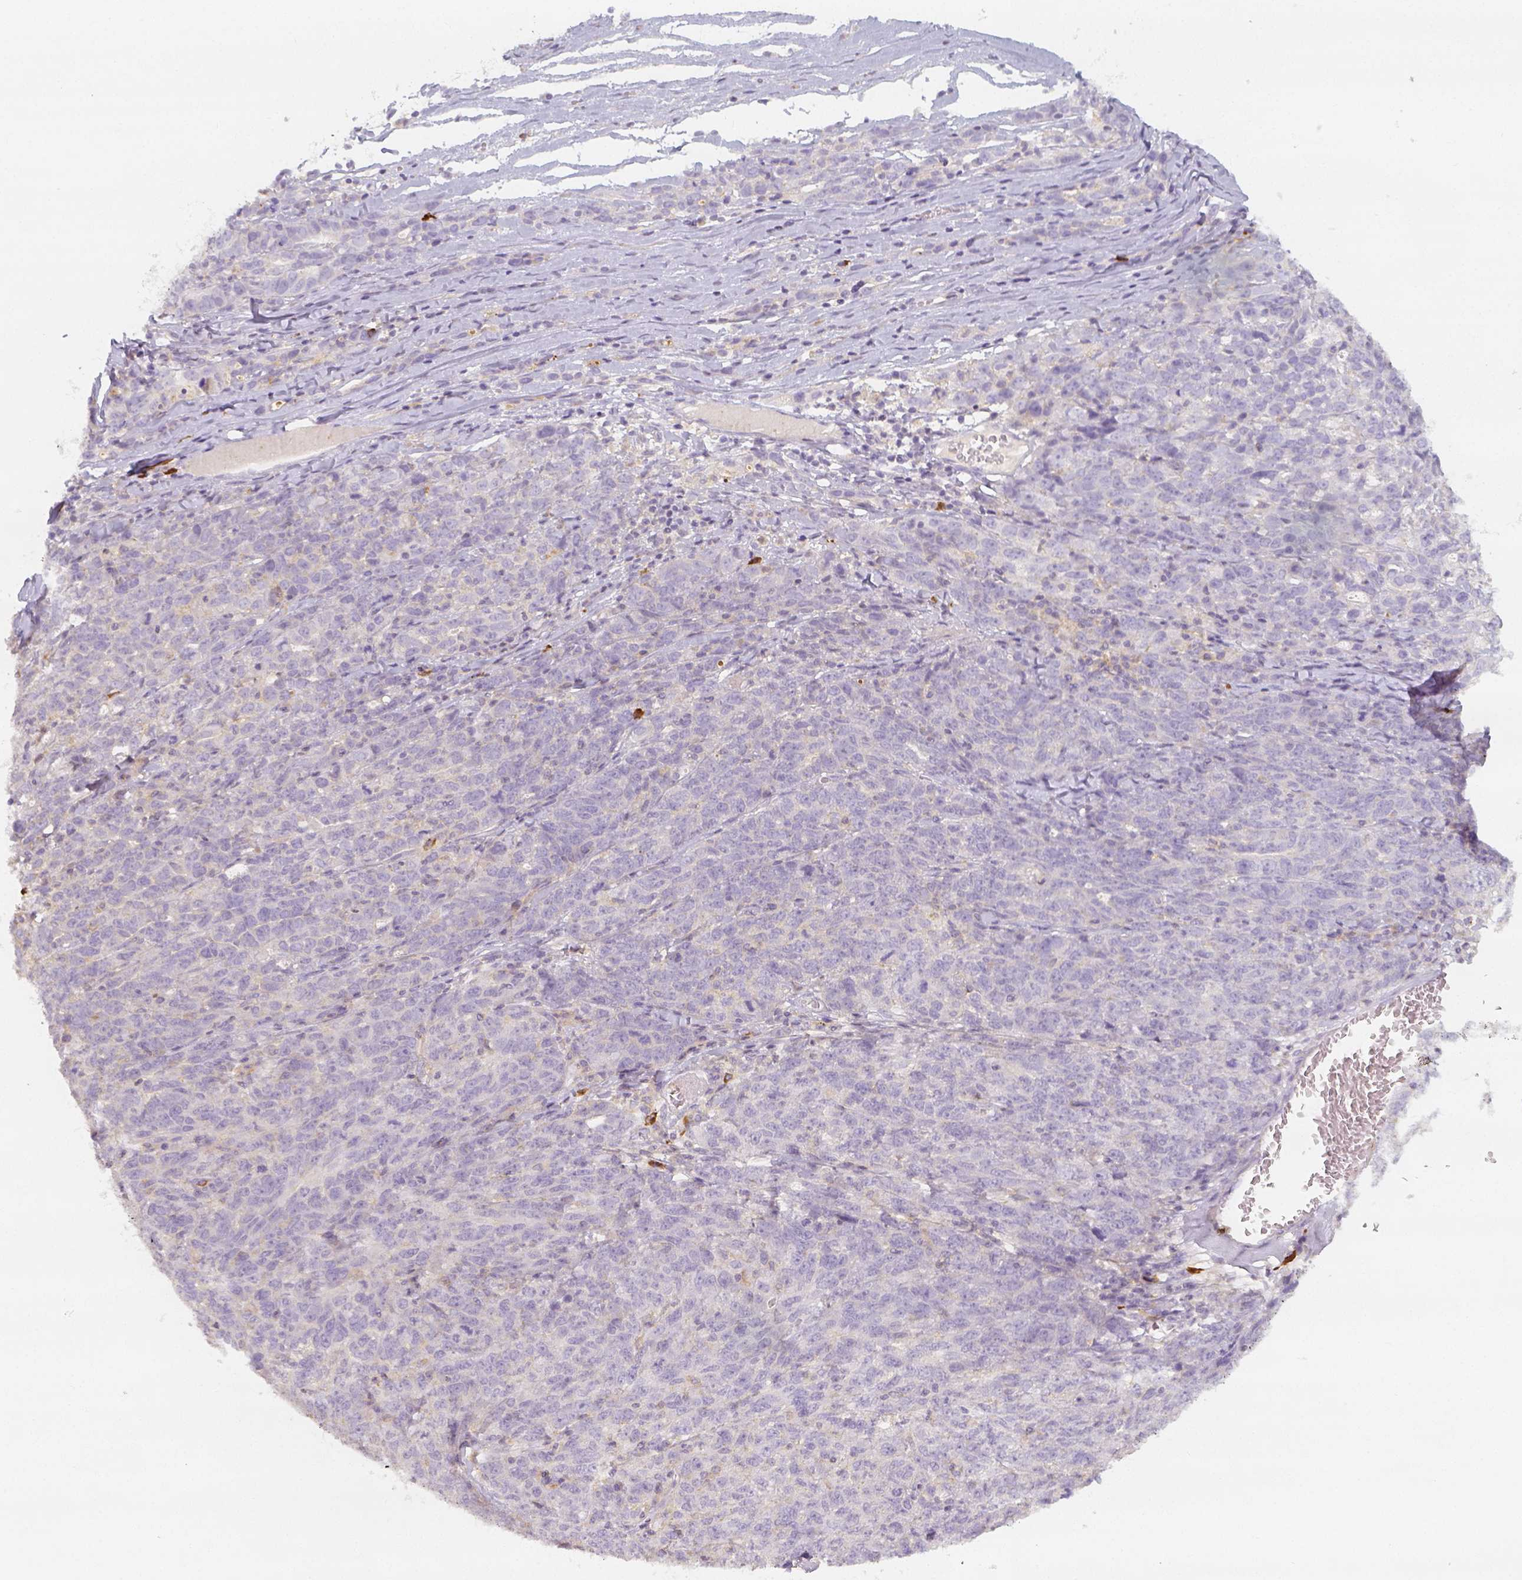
{"staining": {"intensity": "negative", "quantity": "none", "location": "none"}, "tissue": "ovarian cancer", "cell_type": "Tumor cells", "image_type": "cancer", "snomed": [{"axis": "morphology", "description": "Cystadenocarcinoma, serous, NOS"}, {"axis": "topography", "description": "Ovary"}], "caption": "Ovarian cancer was stained to show a protein in brown. There is no significant expression in tumor cells. Nuclei are stained in blue.", "gene": "PTPRJ", "patient": {"sex": "female", "age": 71}}